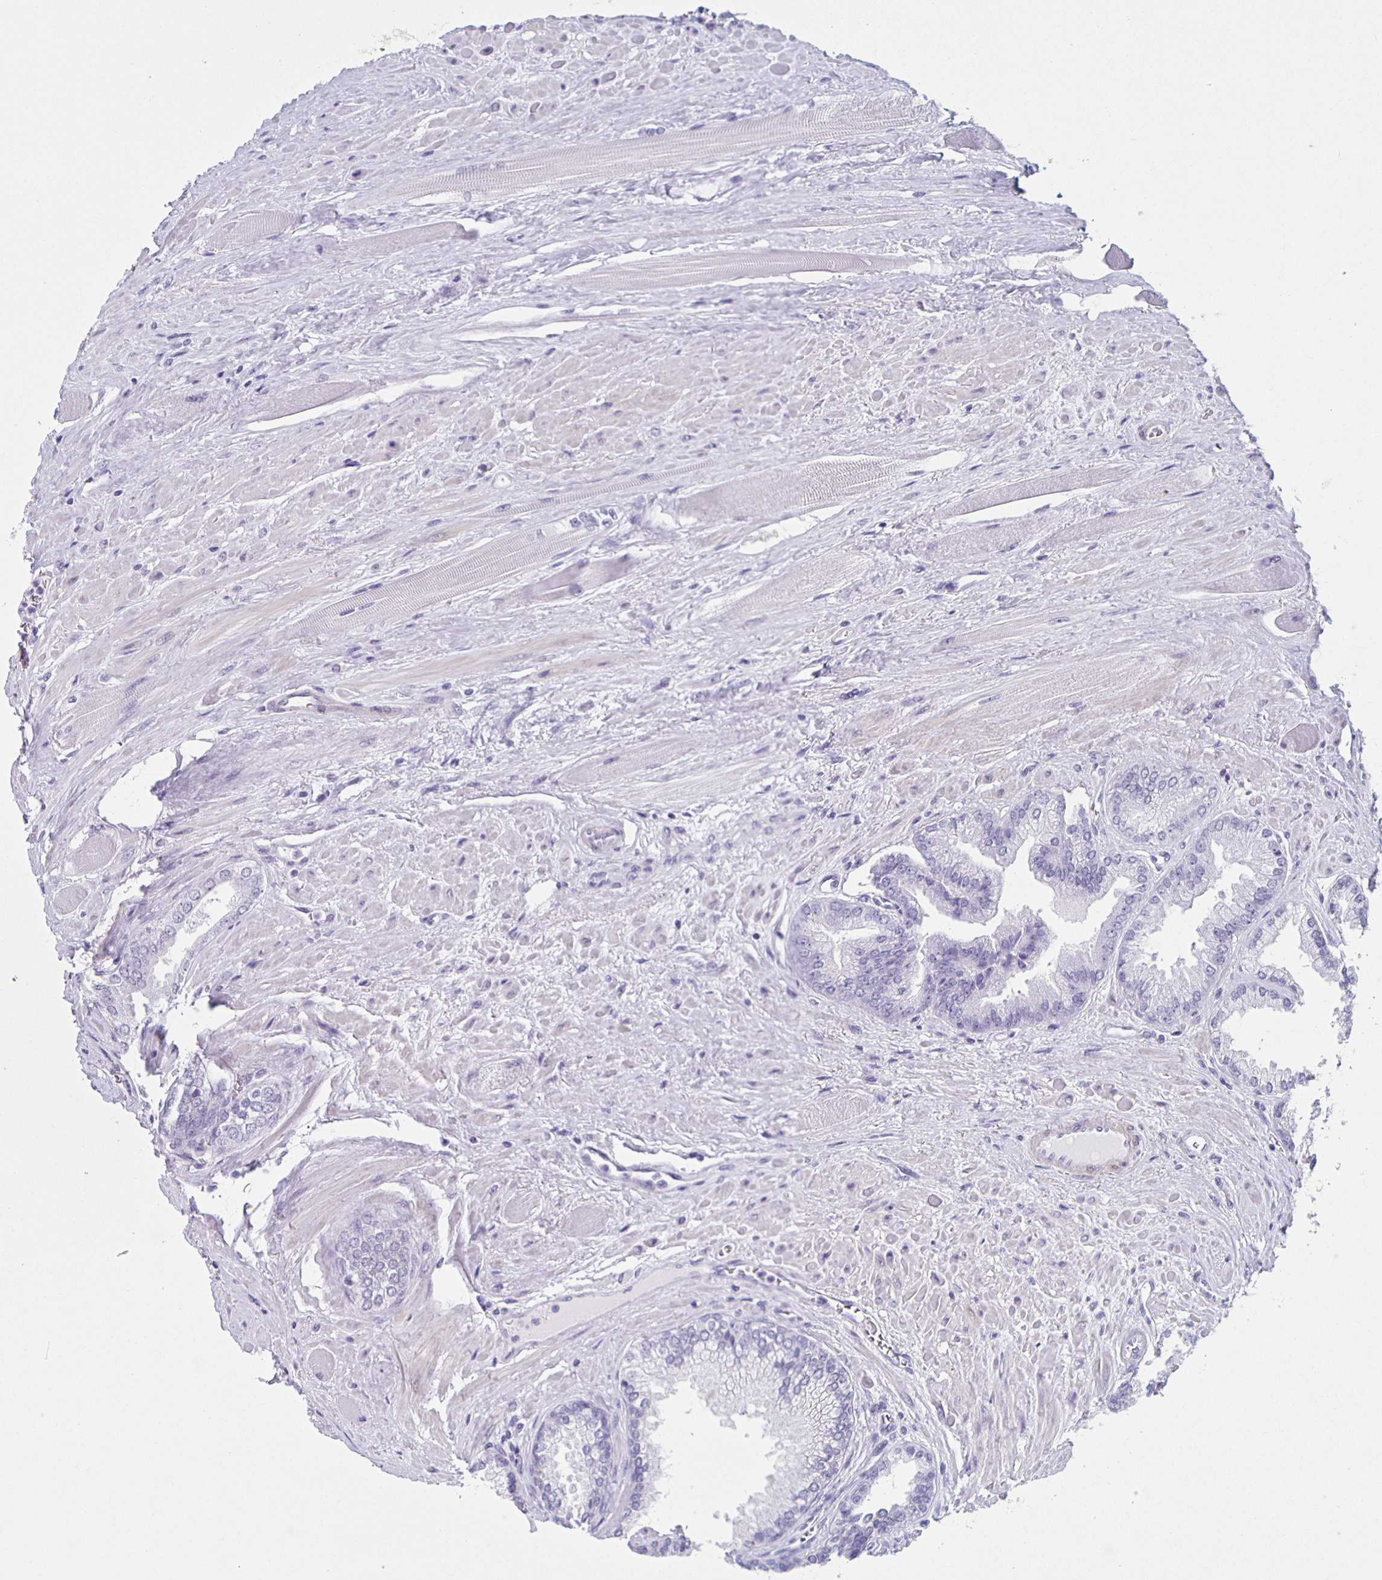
{"staining": {"intensity": "negative", "quantity": "none", "location": "none"}, "tissue": "prostate cancer", "cell_type": "Tumor cells", "image_type": "cancer", "snomed": [{"axis": "morphology", "description": "Adenocarcinoma, Low grade"}, {"axis": "topography", "description": "Prostate"}], "caption": "DAB immunohistochemical staining of low-grade adenocarcinoma (prostate) shows no significant expression in tumor cells.", "gene": "TPPP", "patient": {"sex": "male", "age": 67}}